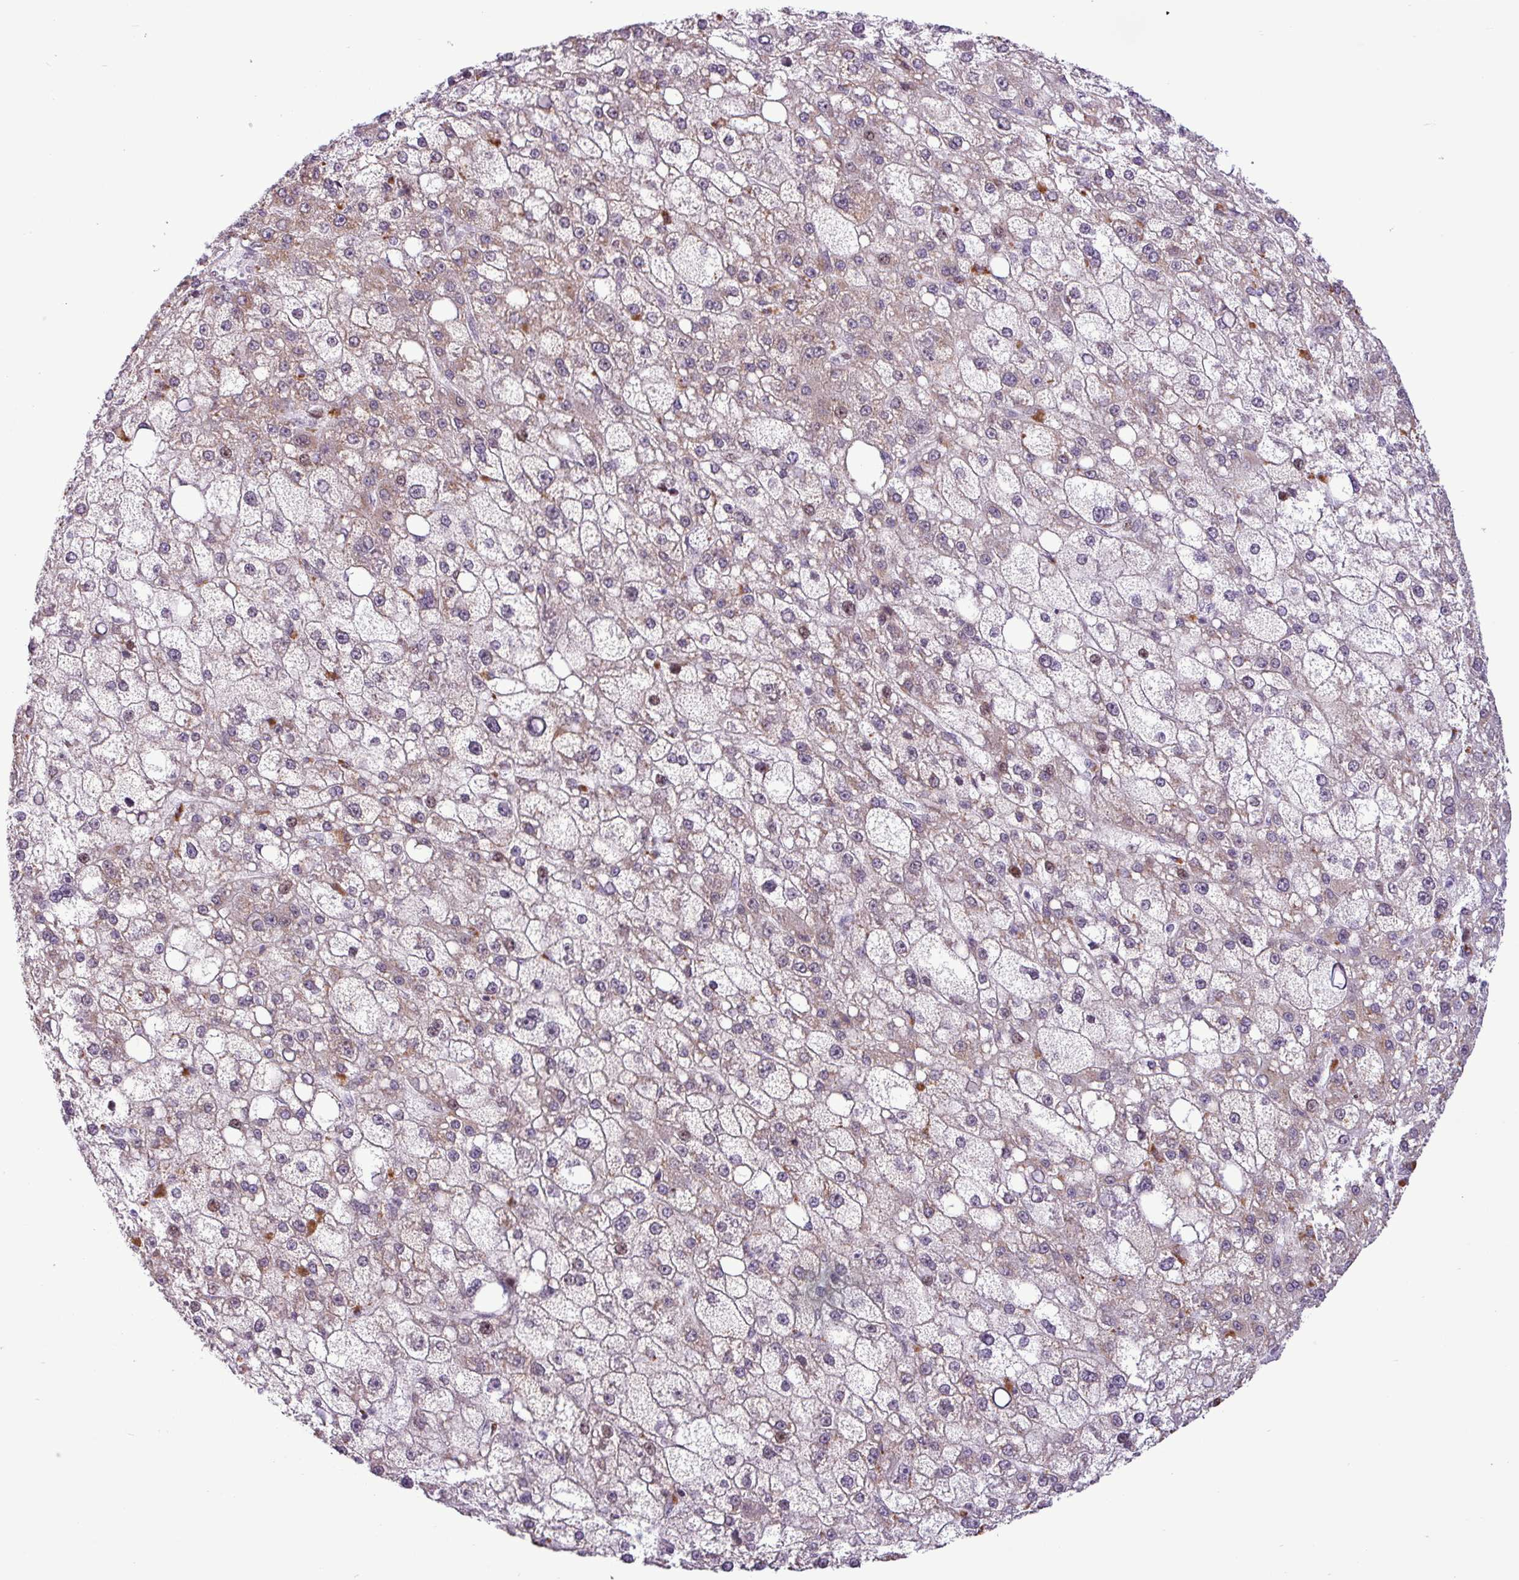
{"staining": {"intensity": "weak", "quantity": "<25%", "location": "cytoplasmic/membranous,nuclear"}, "tissue": "liver cancer", "cell_type": "Tumor cells", "image_type": "cancer", "snomed": [{"axis": "morphology", "description": "Carcinoma, Hepatocellular, NOS"}, {"axis": "topography", "description": "Liver"}], "caption": "High magnification brightfield microscopy of liver cancer (hepatocellular carcinoma) stained with DAB (brown) and counterstained with hematoxylin (blue): tumor cells show no significant staining.", "gene": "ZNF354A", "patient": {"sex": "male", "age": 67}}